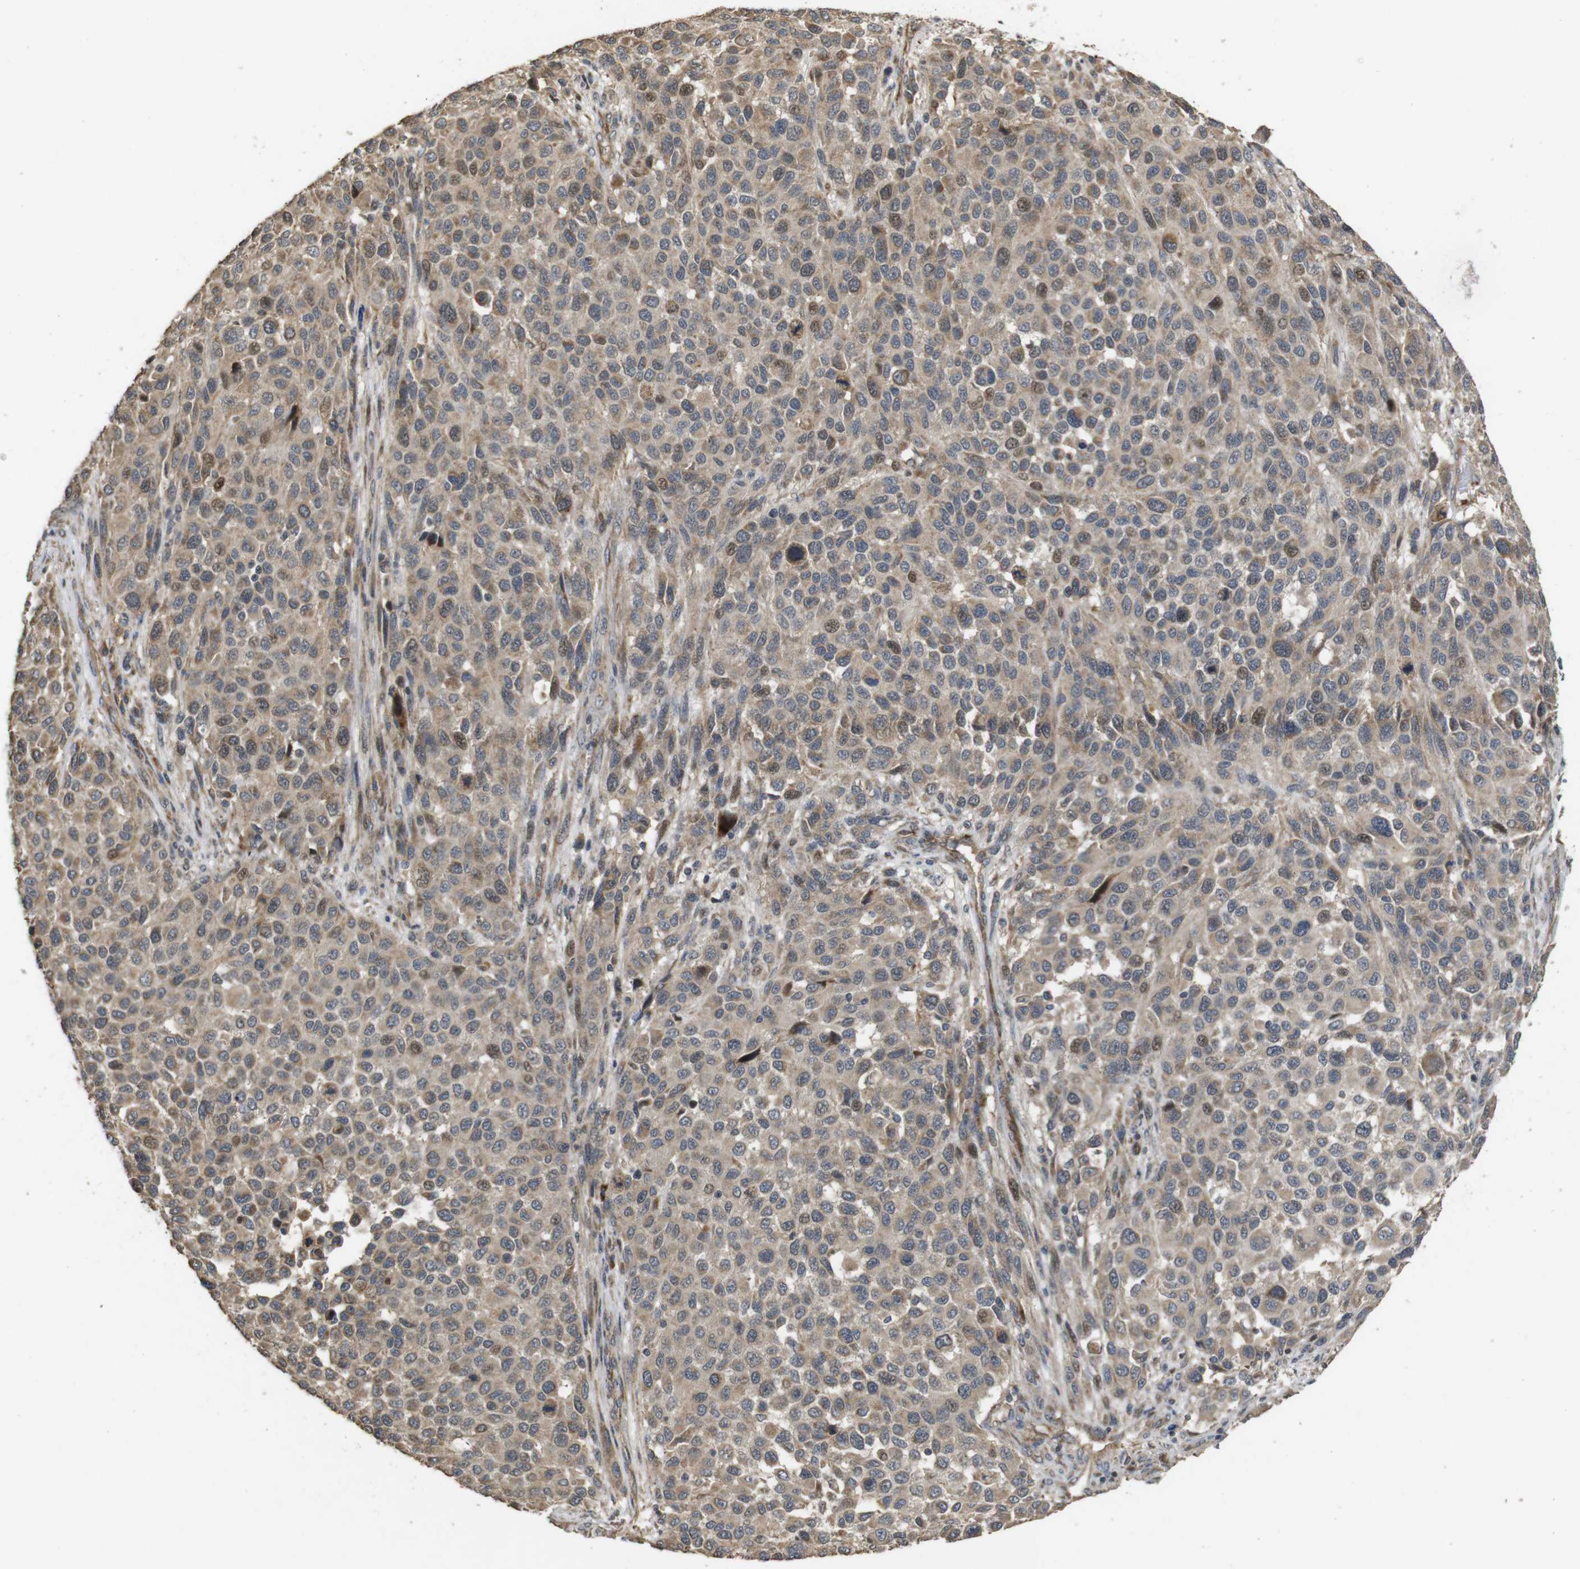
{"staining": {"intensity": "weak", "quantity": ">75%", "location": "cytoplasmic/membranous,nuclear"}, "tissue": "melanoma", "cell_type": "Tumor cells", "image_type": "cancer", "snomed": [{"axis": "morphology", "description": "Malignant melanoma, Metastatic site"}, {"axis": "topography", "description": "Lymph node"}], "caption": "Melanoma stained for a protein exhibits weak cytoplasmic/membranous and nuclear positivity in tumor cells.", "gene": "PCDHB10", "patient": {"sex": "male", "age": 61}}